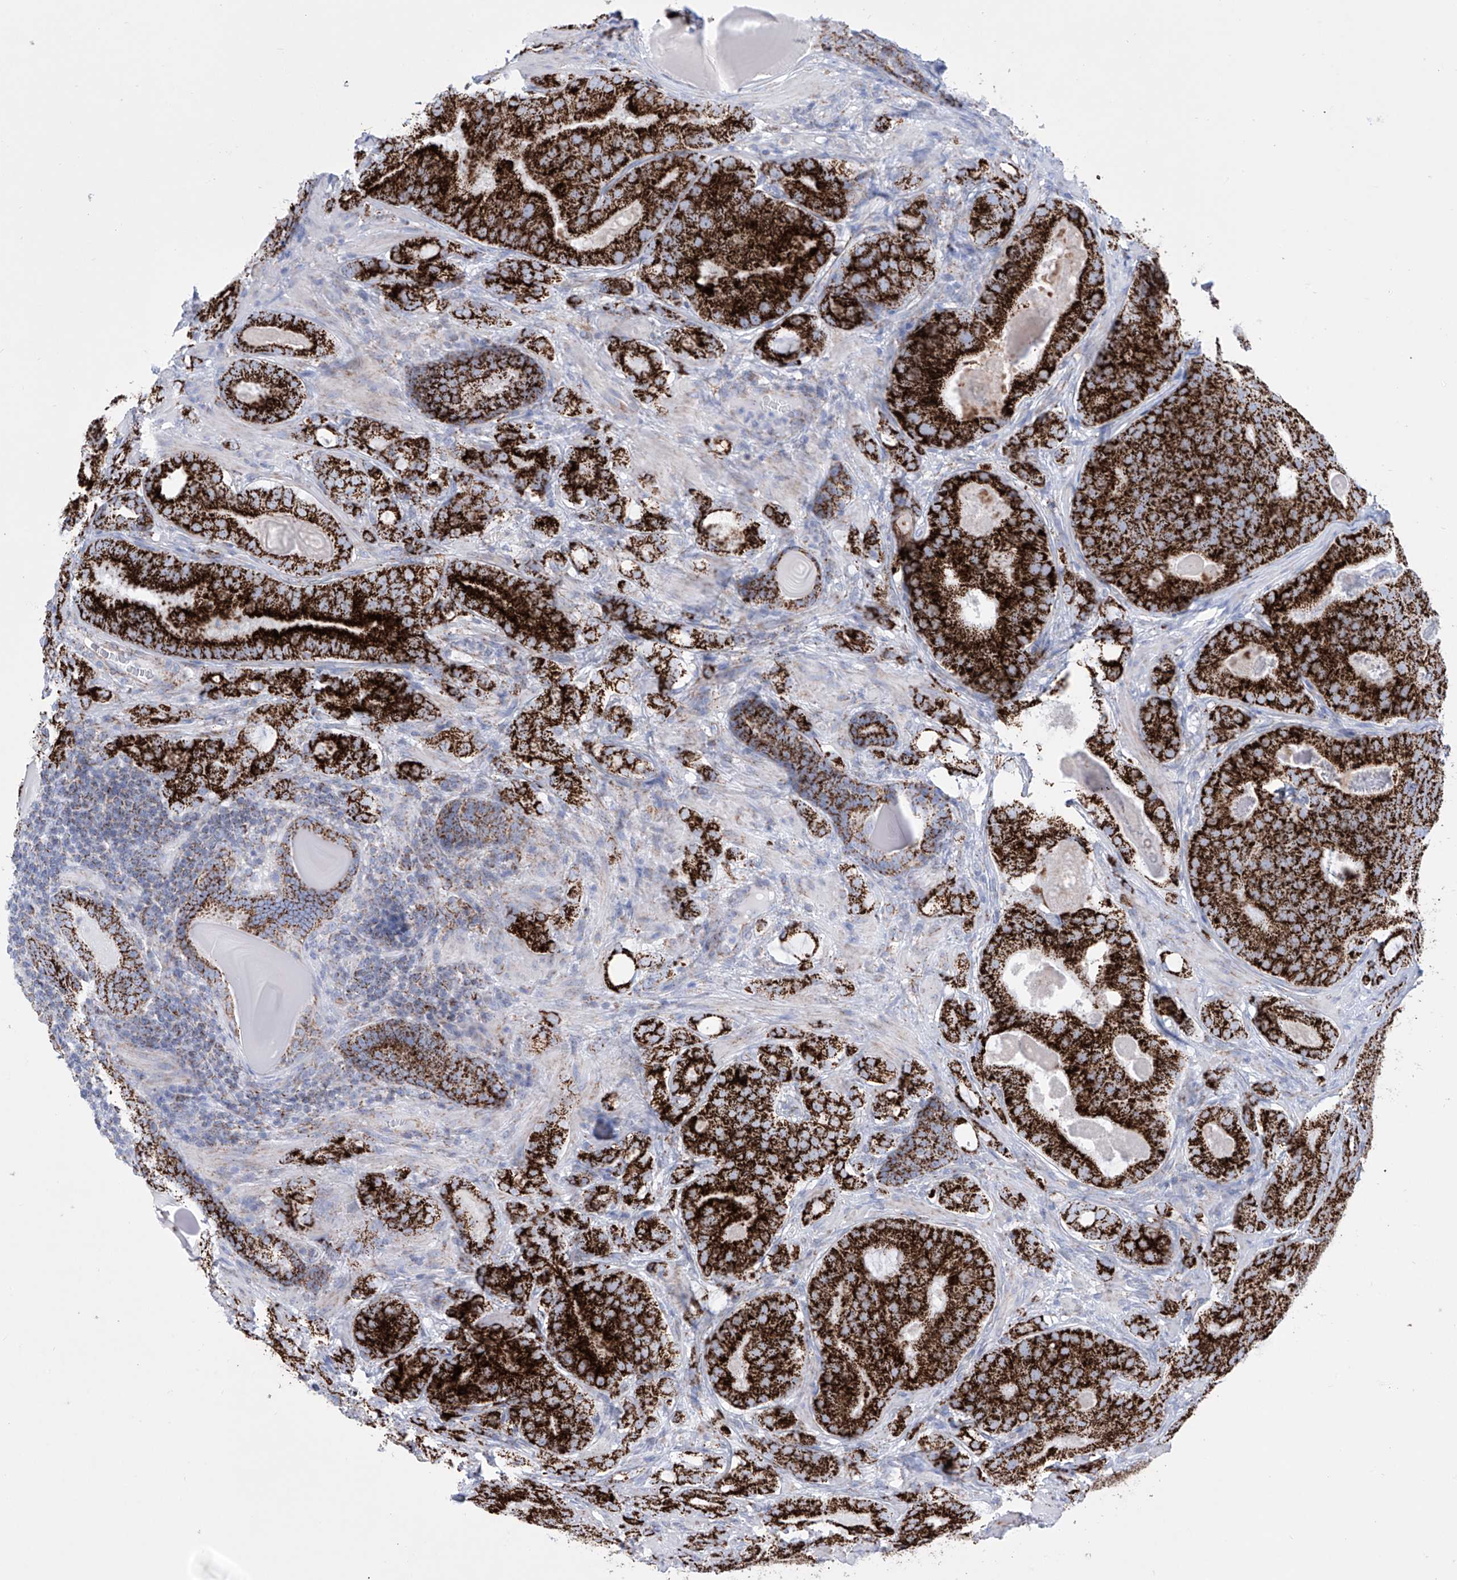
{"staining": {"intensity": "strong", "quantity": ">75%", "location": "cytoplasmic/membranous"}, "tissue": "prostate cancer", "cell_type": "Tumor cells", "image_type": "cancer", "snomed": [{"axis": "morphology", "description": "Adenocarcinoma, High grade"}, {"axis": "topography", "description": "Prostate"}], "caption": "Prostate cancer stained with DAB immunohistochemistry reveals high levels of strong cytoplasmic/membranous expression in about >75% of tumor cells.", "gene": "ALDH6A1", "patient": {"sex": "male", "age": 66}}